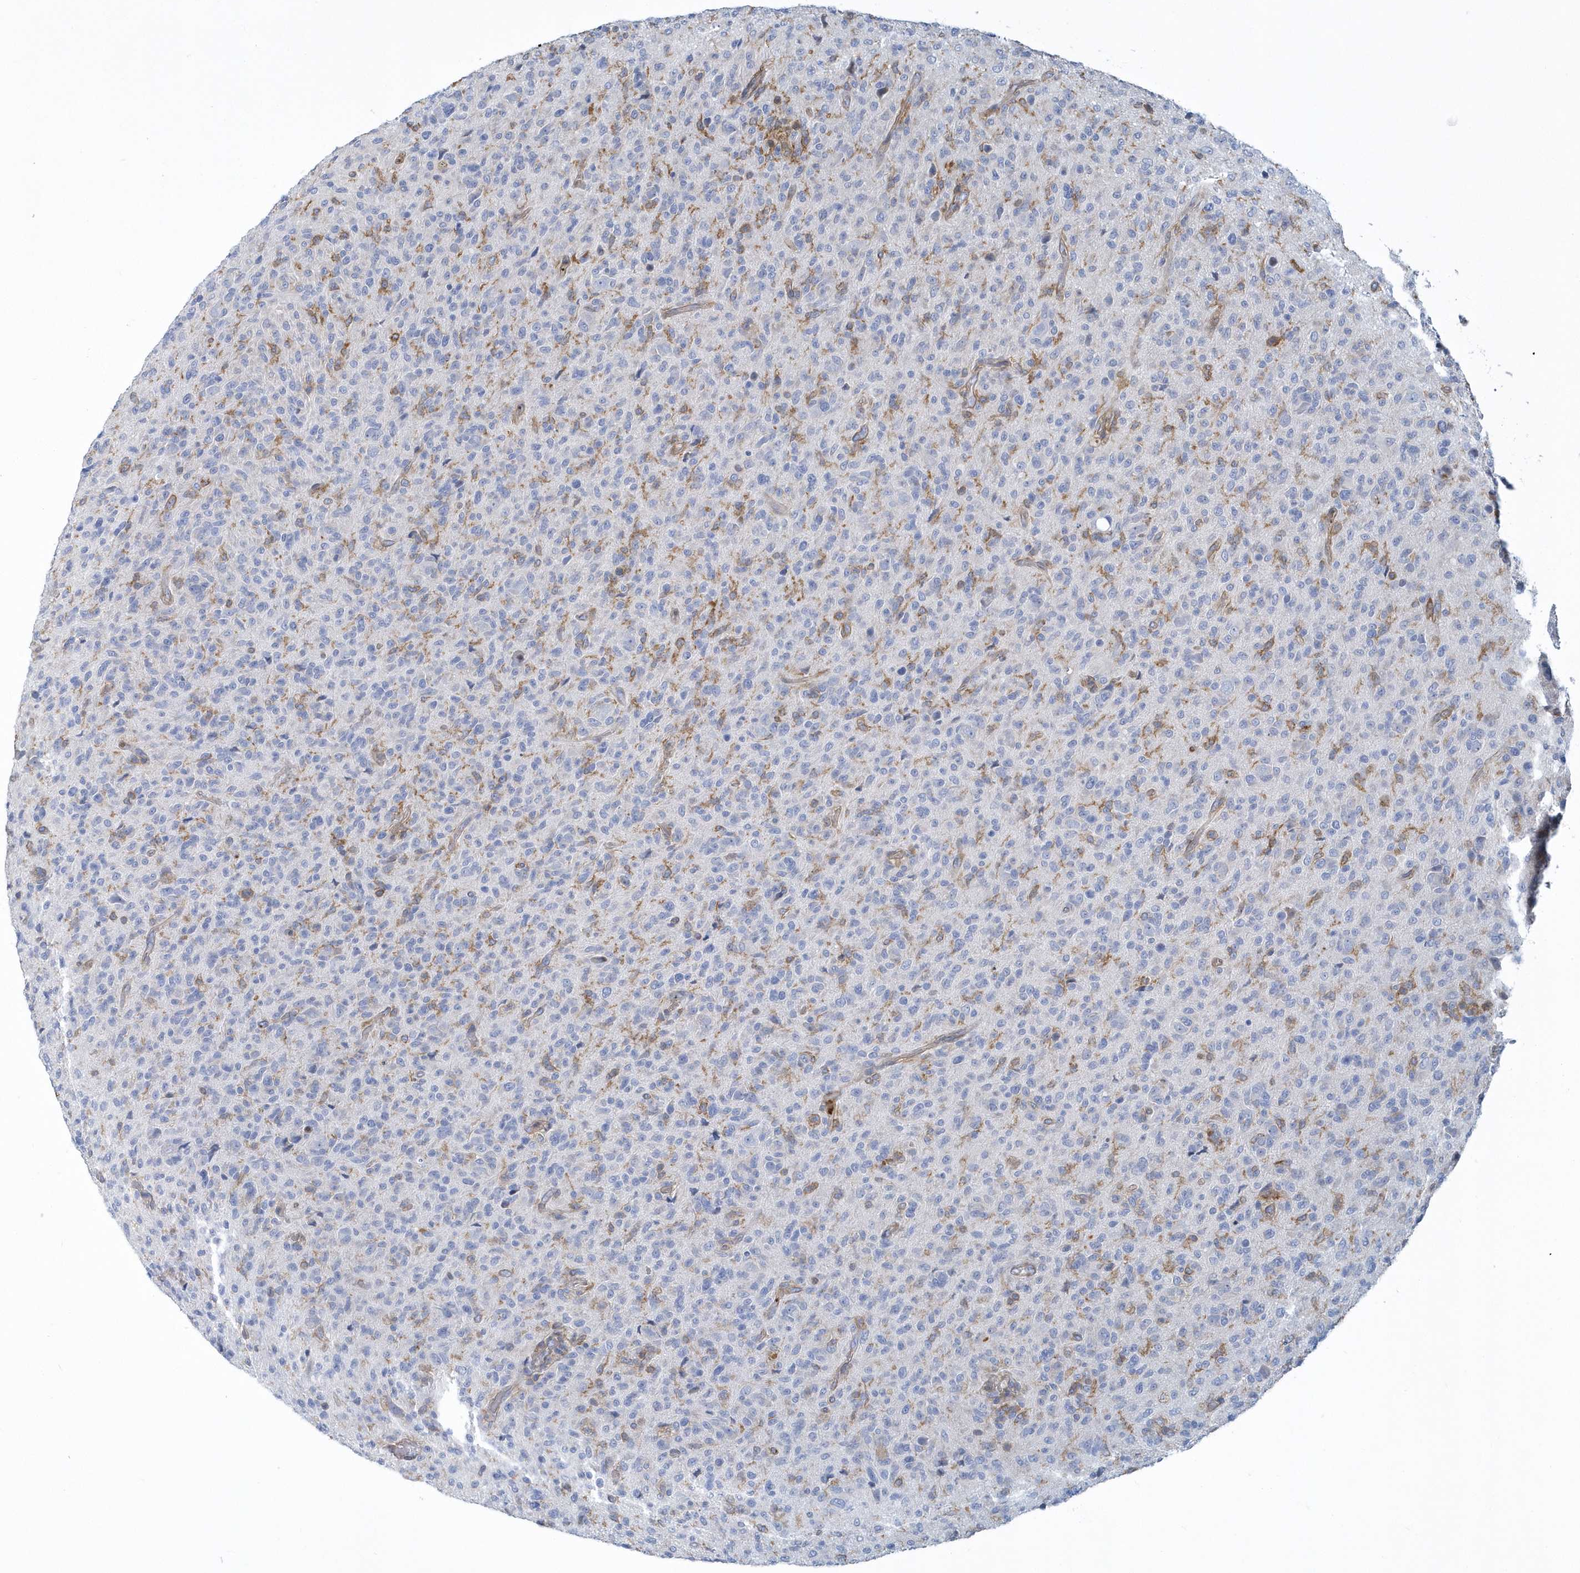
{"staining": {"intensity": "negative", "quantity": "none", "location": "none"}, "tissue": "glioma", "cell_type": "Tumor cells", "image_type": "cancer", "snomed": [{"axis": "morphology", "description": "Glioma, malignant, High grade"}, {"axis": "topography", "description": "Brain"}], "caption": "Immunohistochemistry (IHC) micrograph of neoplastic tissue: malignant glioma (high-grade) stained with DAB (3,3'-diaminobenzidine) displays no significant protein positivity in tumor cells.", "gene": "ARAP2", "patient": {"sex": "female", "age": 57}}